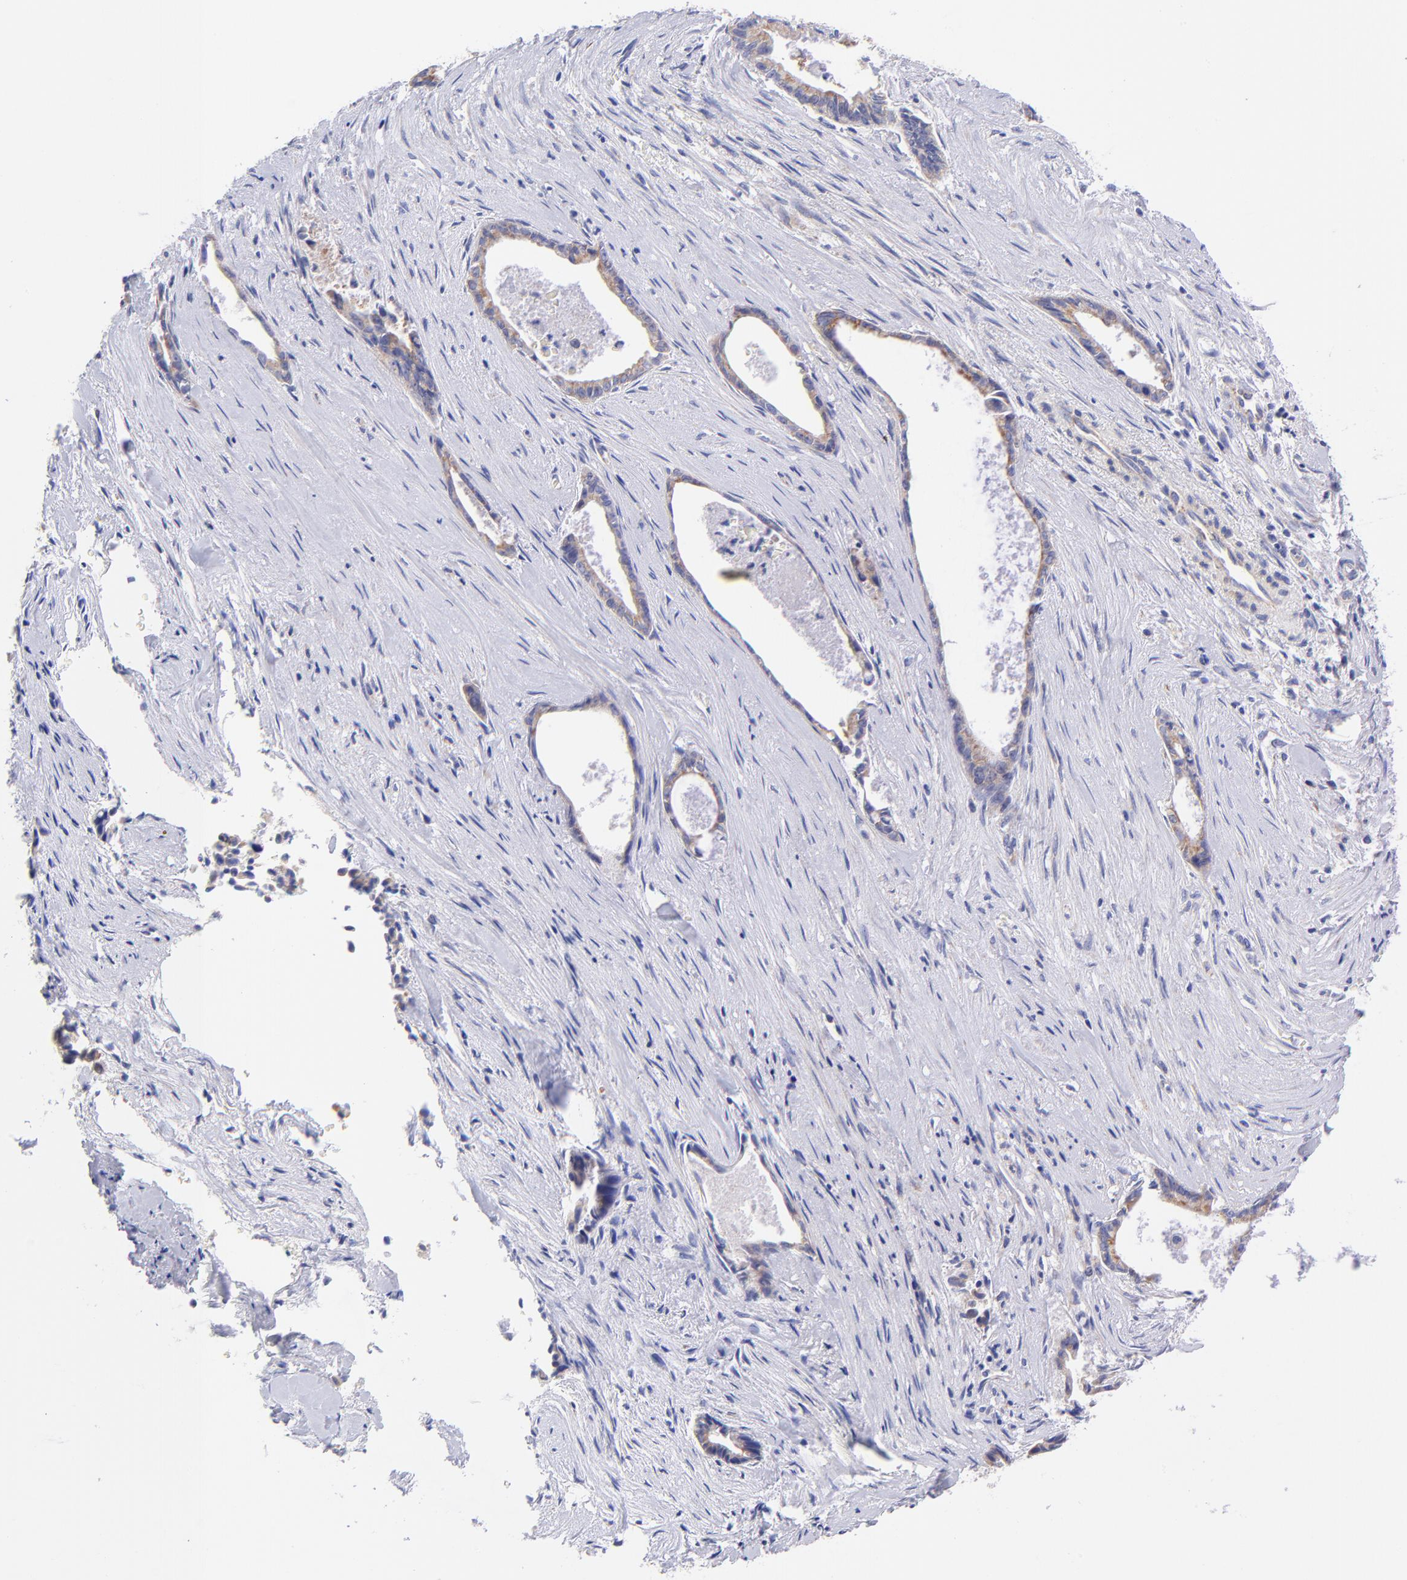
{"staining": {"intensity": "weak", "quantity": "25%-75%", "location": "cytoplasmic/membranous"}, "tissue": "liver cancer", "cell_type": "Tumor cells", "image_type": "cancer", "snomed": [{"axis": "morphology", "description": "Cholangiocarcinoma"}, {"axis": "topography", "description": "Liver"}], "caption": "Liver cholangiocarcinoma tissue displays weak cytoplasmic/membranous positivity in approximately 25%-75% of tumor cells", "gene": "NDUFB7", "patient": {"sex": "female", "age": 55}}